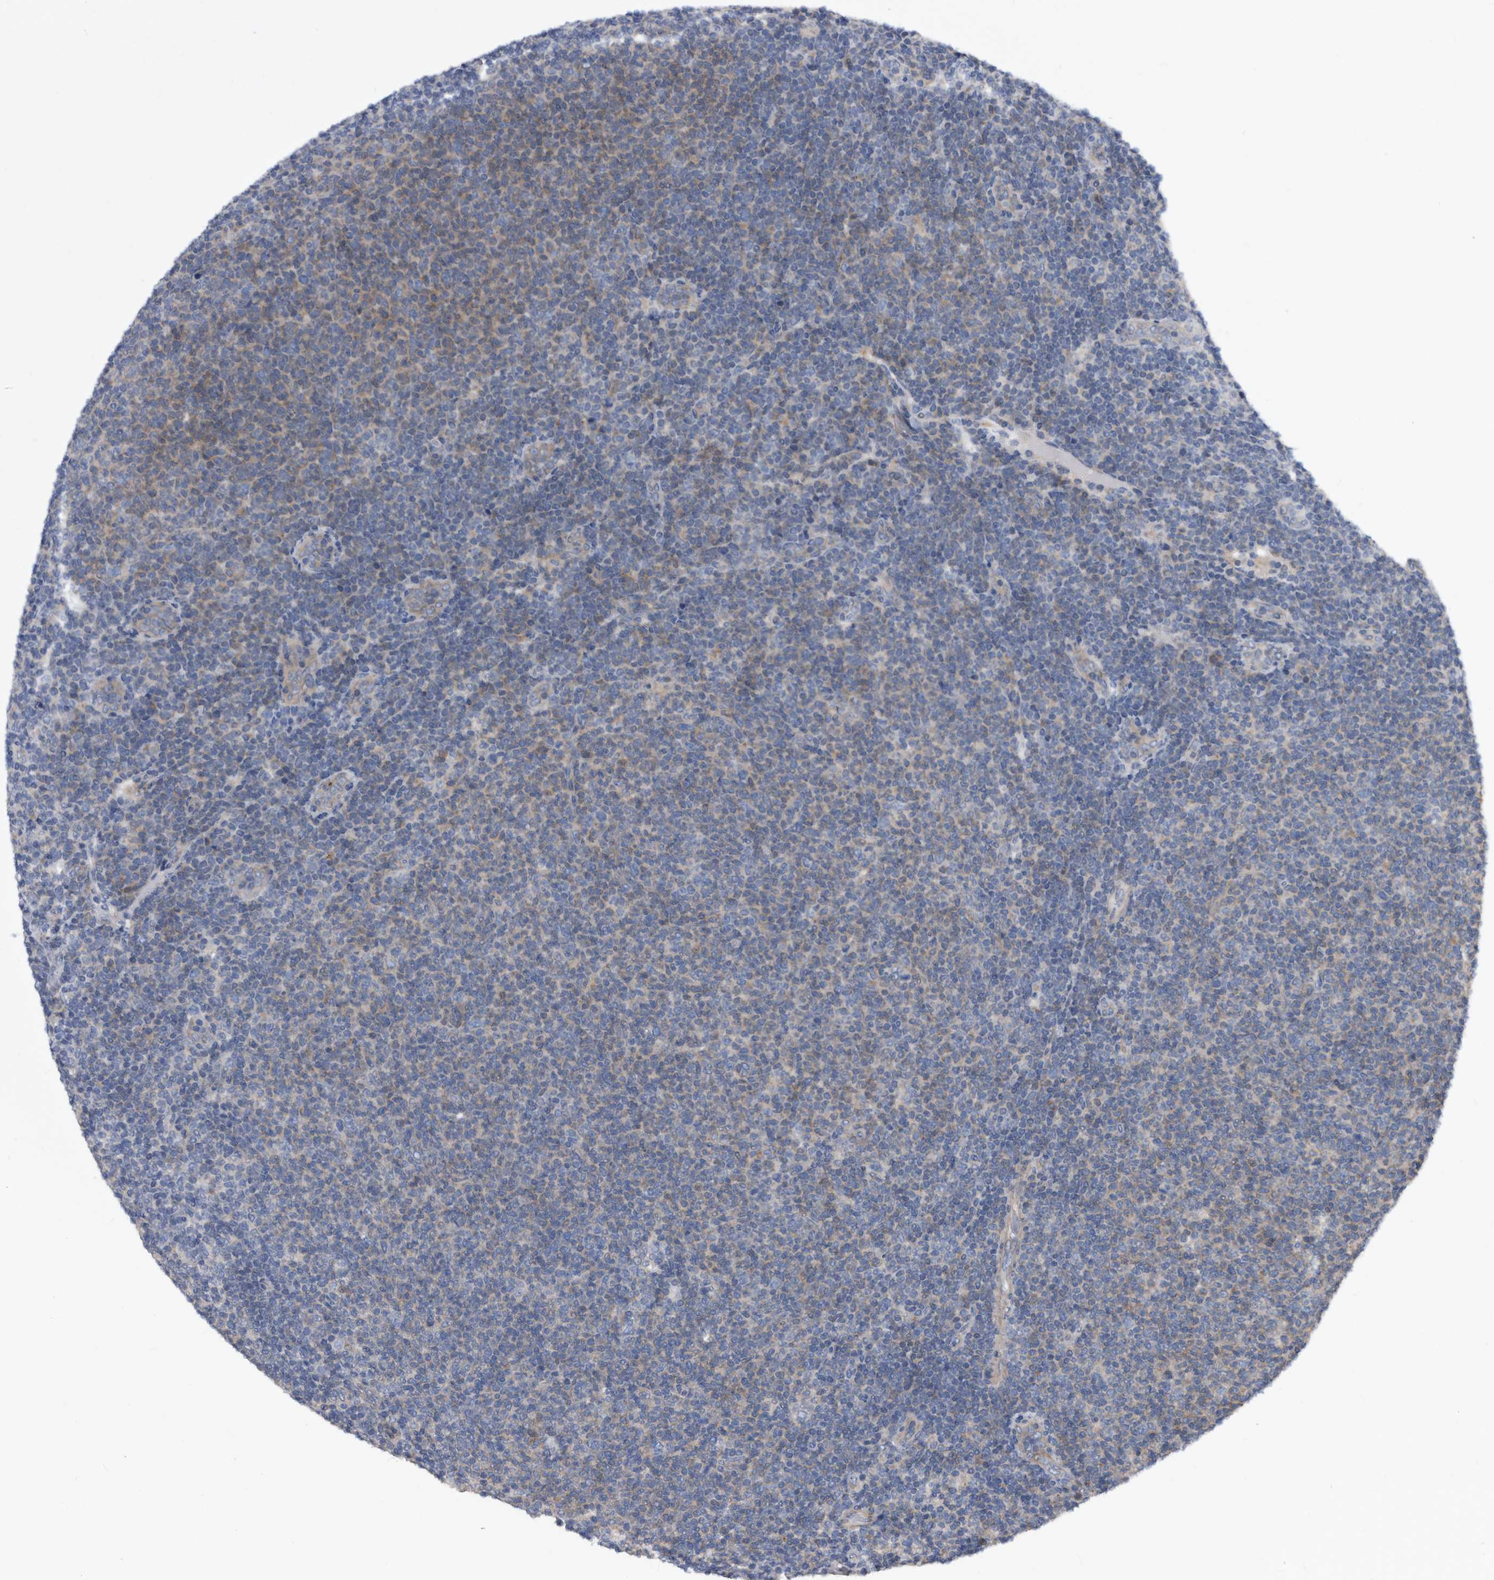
{"staining": {"intensity": "weak", "quantity": "<25%", "location": "cytoplasmic/membranous"}, "tissue": "lymphoma", "cell_type": "Tumor cells", "image_type": "cancer", "snomed": [{"axis": "morphology", "description": "Malignant lymphoma, non-Hodgkin's type, Low grade"}, {"axis": "topography", "description": "Lymph node"}], "caption": "This micrograph is of lymphoma stained with IHC to label a protein in brown with the nuclei are counter-stained blue. There is no staining in tumor cells.", "gene": "BAIAP3", "patient": {"sex": "male", "age": 66}}